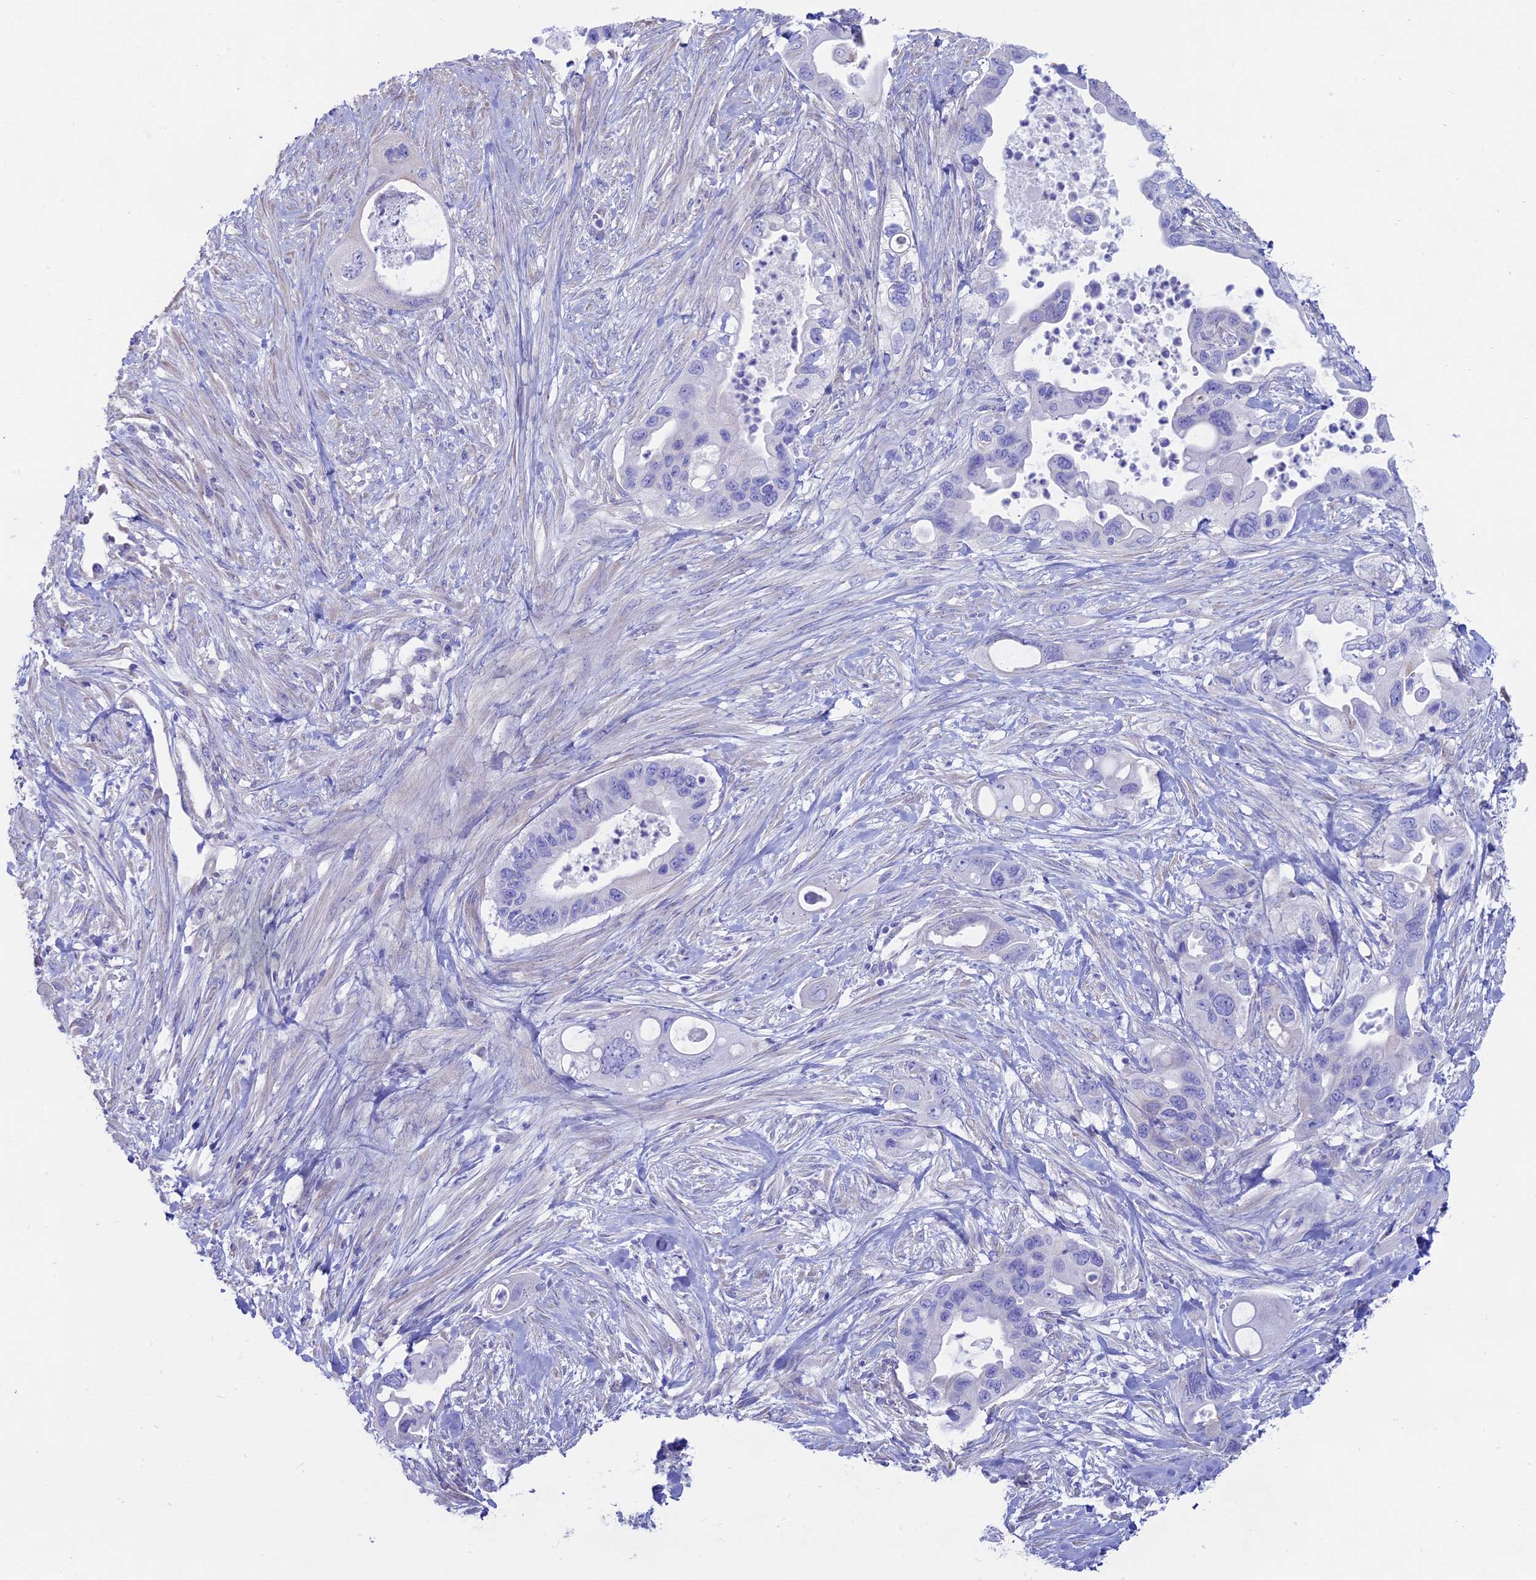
{"staining": {"intensity": "negative", "quantity": "none", "location": "none"}, "tissue": "pancreatic cancer", "cell_type": "Tumor cells", "image_type": "cancer", "snomed": [{"axis": "morphology", "description": "Adenocarcinoma, NOS"}, {"axis": "topography", "description": "Pancreas"}], "caption": "An immunohistochemistry (IHC) image of adenocarcinoma (pancreatic) is shown. There is no staining in tumor cells of adenocarcinoma (pancreatic). (DAB (3,3'-diaminobenzidine) immunohistochemistry with hematoxylin counter stain).", "gene": "OR2AE1", "patient": {"sex": "female", "age": 71}}